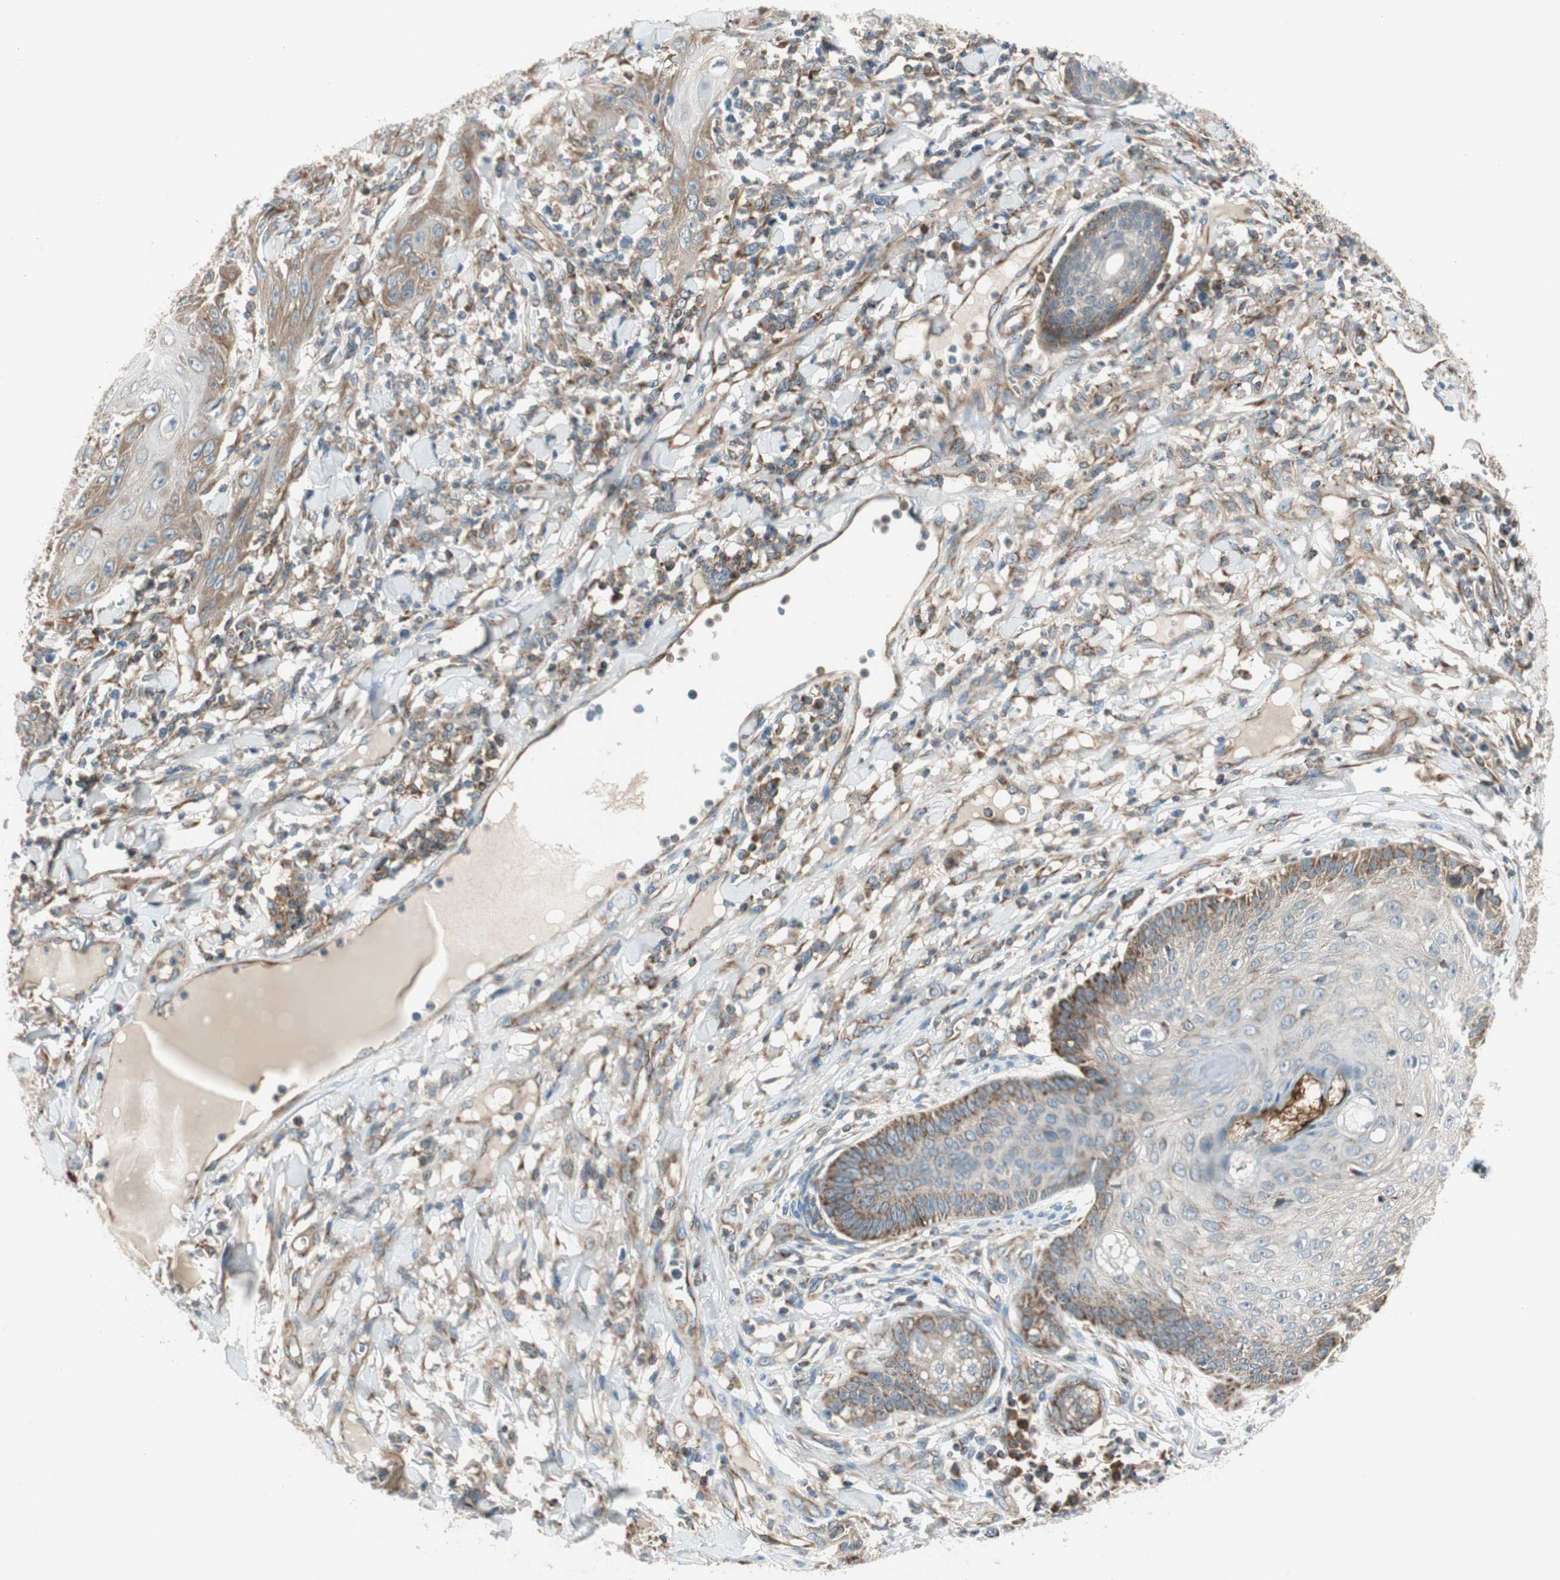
{"staining": {"intensity": "moderate", "quantity": "25%-75%", "location": "cytoplasmic/membranous"}, "tissue": "skin cancer", "cell_type": "Tumor cells", "image_type": "cancer", "snomed": [{"axis": "morphology", "description": "Squamous cell carcinoma, NOS"}, {"axis": "topography", "description": "Skin"}], "caption": "Immunohistochemical staining of human skin squamous cell carcinoma displays medium levels of moderate cytoplasmic/membranous staining in approximately 25%-75% of tumor cells.", "gene": "CHADL", "patient": {"sex": "female", "age": 78}}